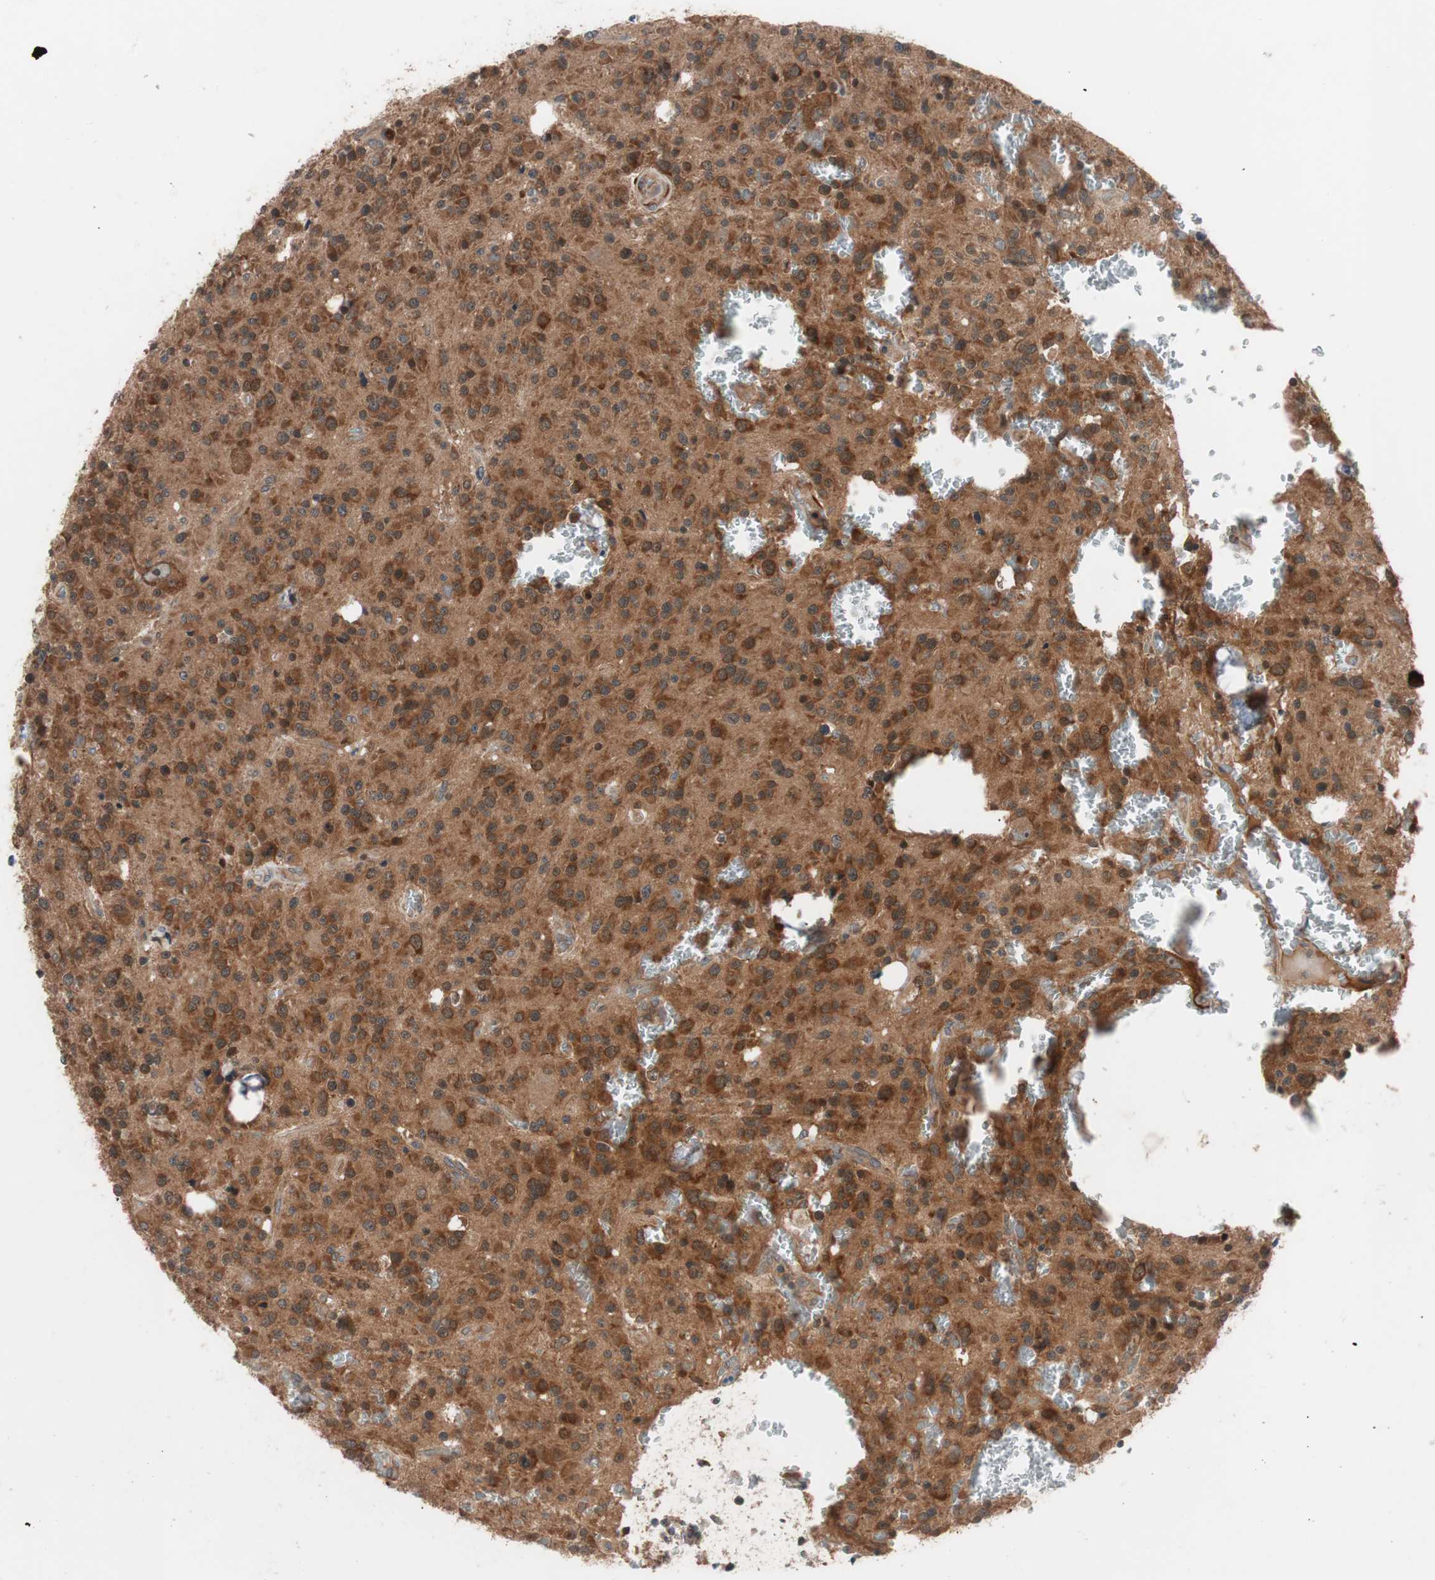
{"staining": {"intensity": "strong", "quantity": ">75%", "location": "cytoplasmic/membranous"}, "tissue": "glioma", "cell_type": "Tumor cells", "image_type": "cancer", "snomed": [{"axis": "morphology", "description": "Glioma, malignant, Low grade"}, {"axis": "topography", "description": "Brain"}], "caption": "Brown immunohistochemical staining in human glioma reveals strong cytoplasmic/membranous staining in about >75% of tumor cells. (brown staining indicates protein expression, while blue staining denotes nuclei).", "gene": "HMBS", "patient": {"sex": "male", "age": 58}}